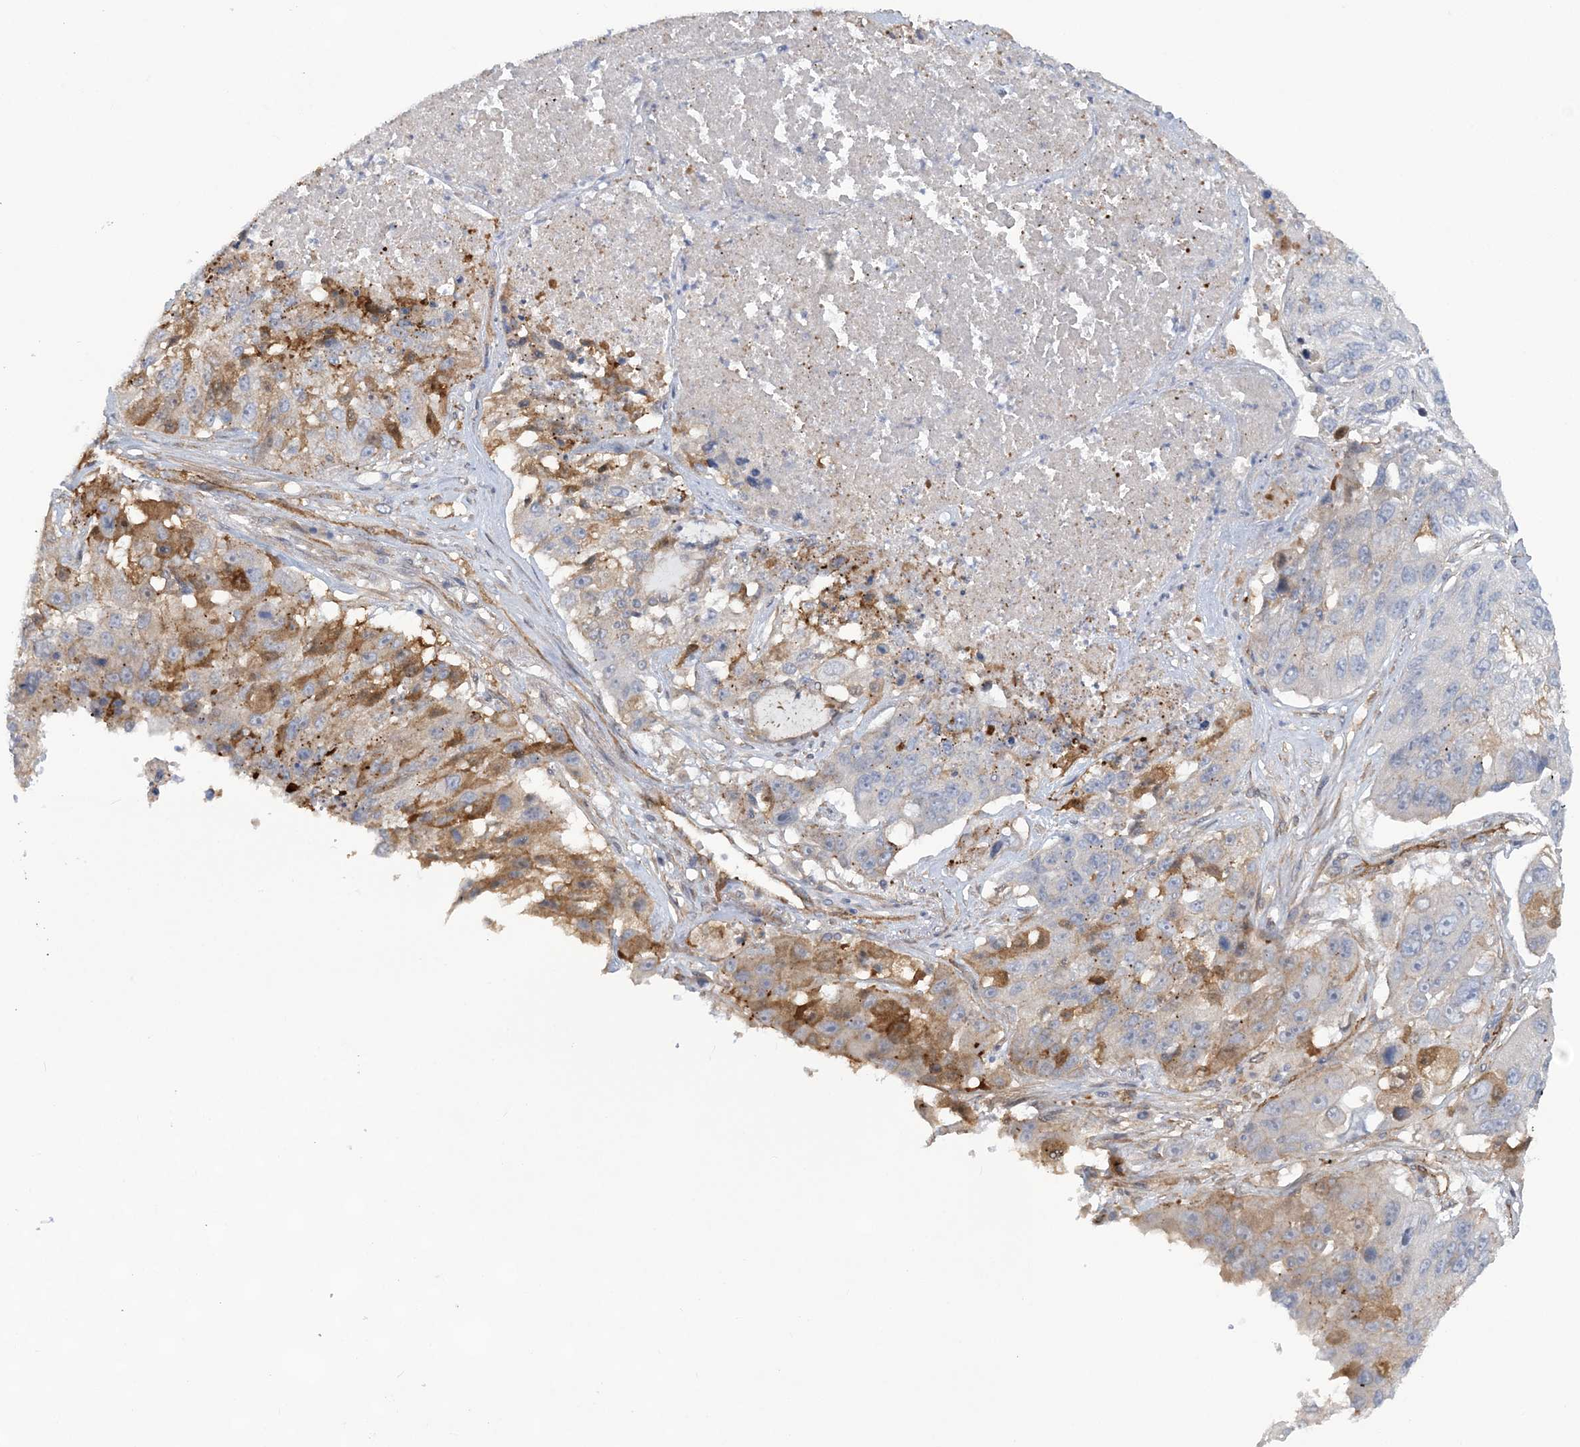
{"staining": {"intensity": "moderate", "quantity": "<25%", "location": "cytoplasmic/membranous"}, "tissue": "lung cancer", "cell_type": "Tumor cells", "image_type": "cancer", "snomed": [{"axis": "morphology", "description": "Squamous cell carcinoma, NOS"}, {"axis": "topography", "description": "Lung"}], "caption": "The histopathology image demonstrates immunohistochemical staining of lung squamous cell carcinoma. There is moderate cytoplasmic/membranous expression is present in about <25% of tumor cells.", "gene": "RAI14", "patient": {"sex": "male", "age": 61}}